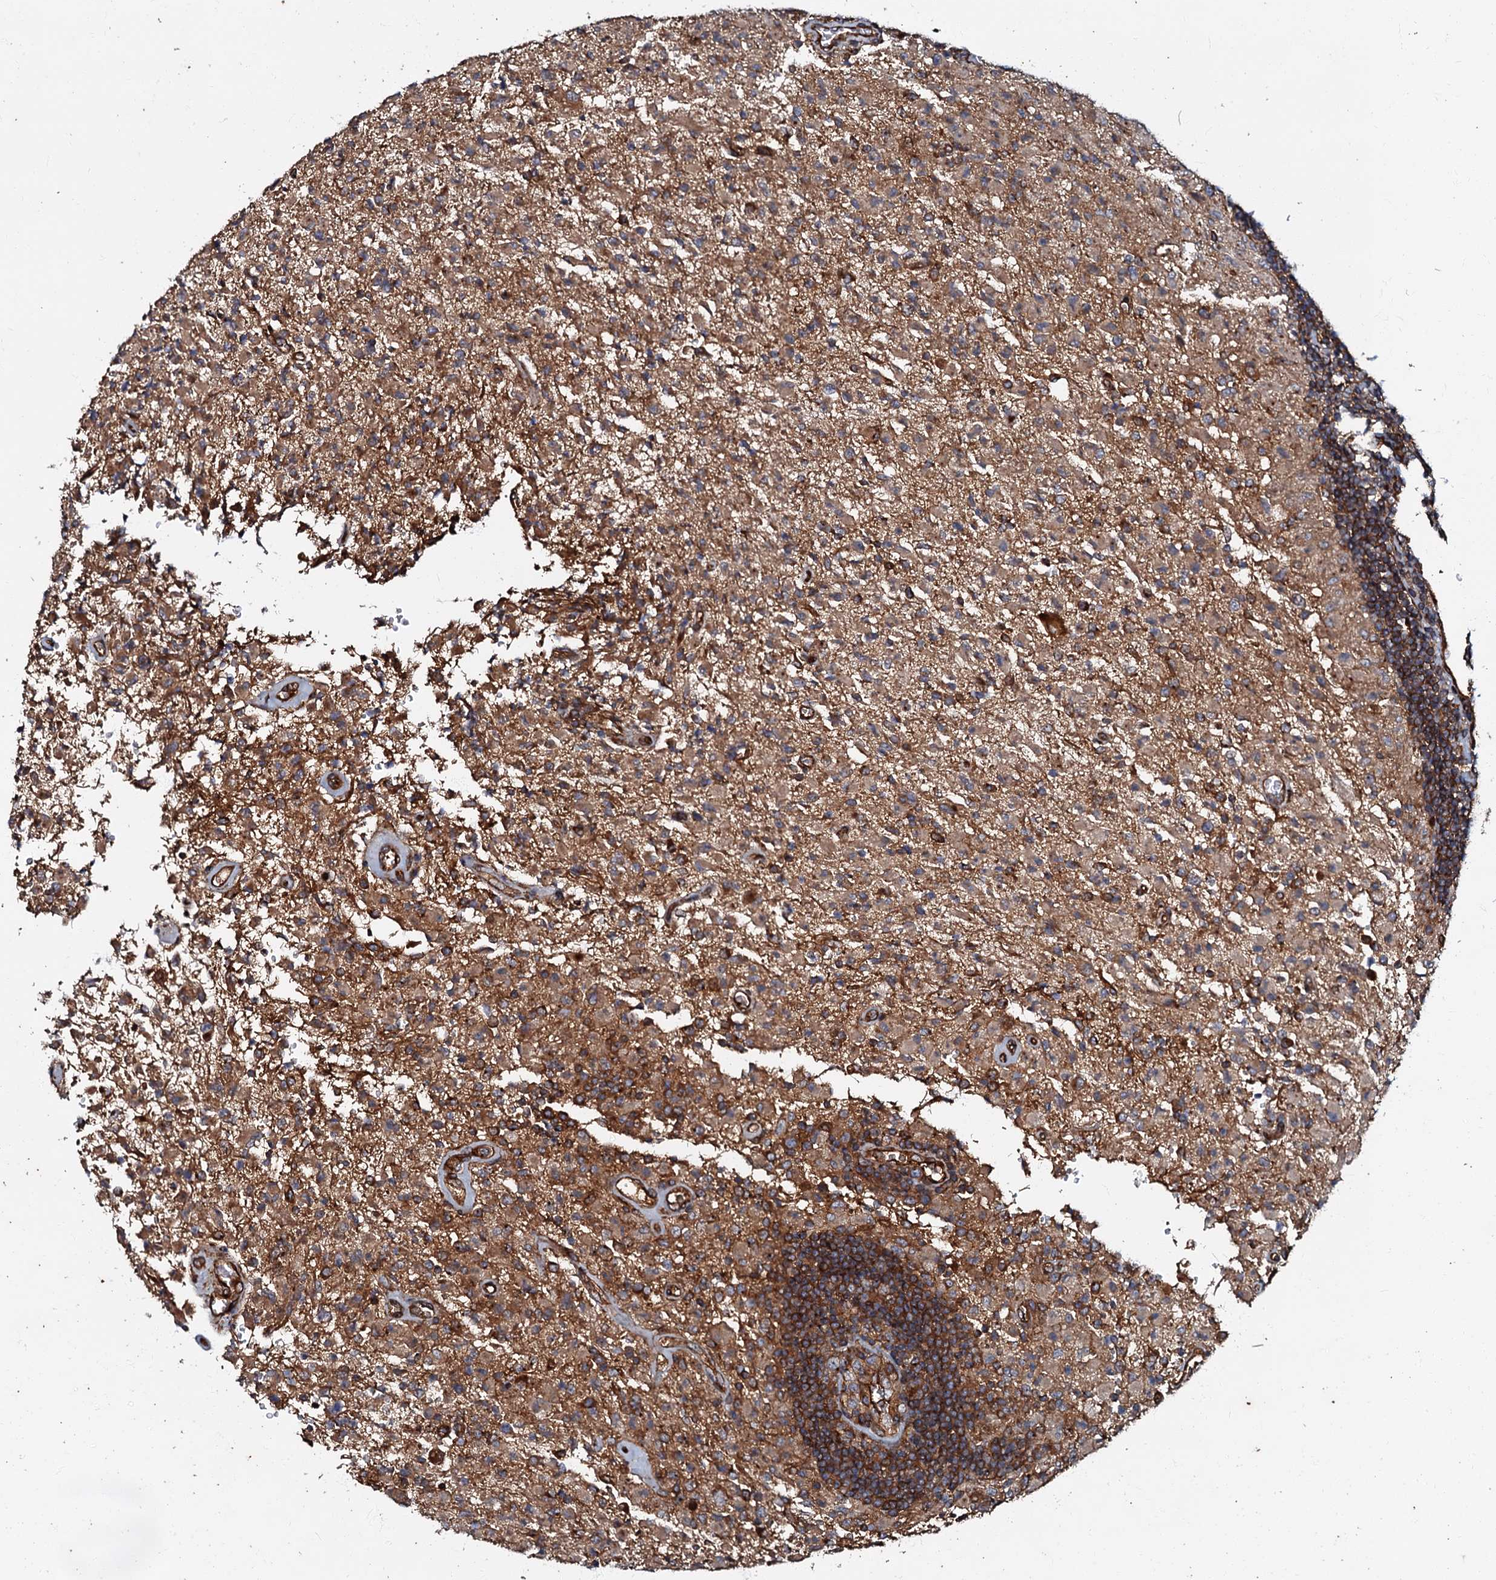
{"staining": {"intensity": "moderate", "quantity": ">75%", "location": "cytoplasmic/membranous"}, "tissue": "glioma", "cell_type": "Tumor cells", "image_type": "cancer", "snomed": [{"axis": "morphology", "description": "Glioma, malignant, High grade"}, {"axis": "topography", "description": "Brain"}], "caption": "A high-resolution image shows IHC staining of malignant glioma (high-grade), which exhibits moderate cytoplasmic/membranous positivity in about >75% of tumor cells.", "gene": "BLOC1S6", "patient": {"sex": "female", "age": 57}}